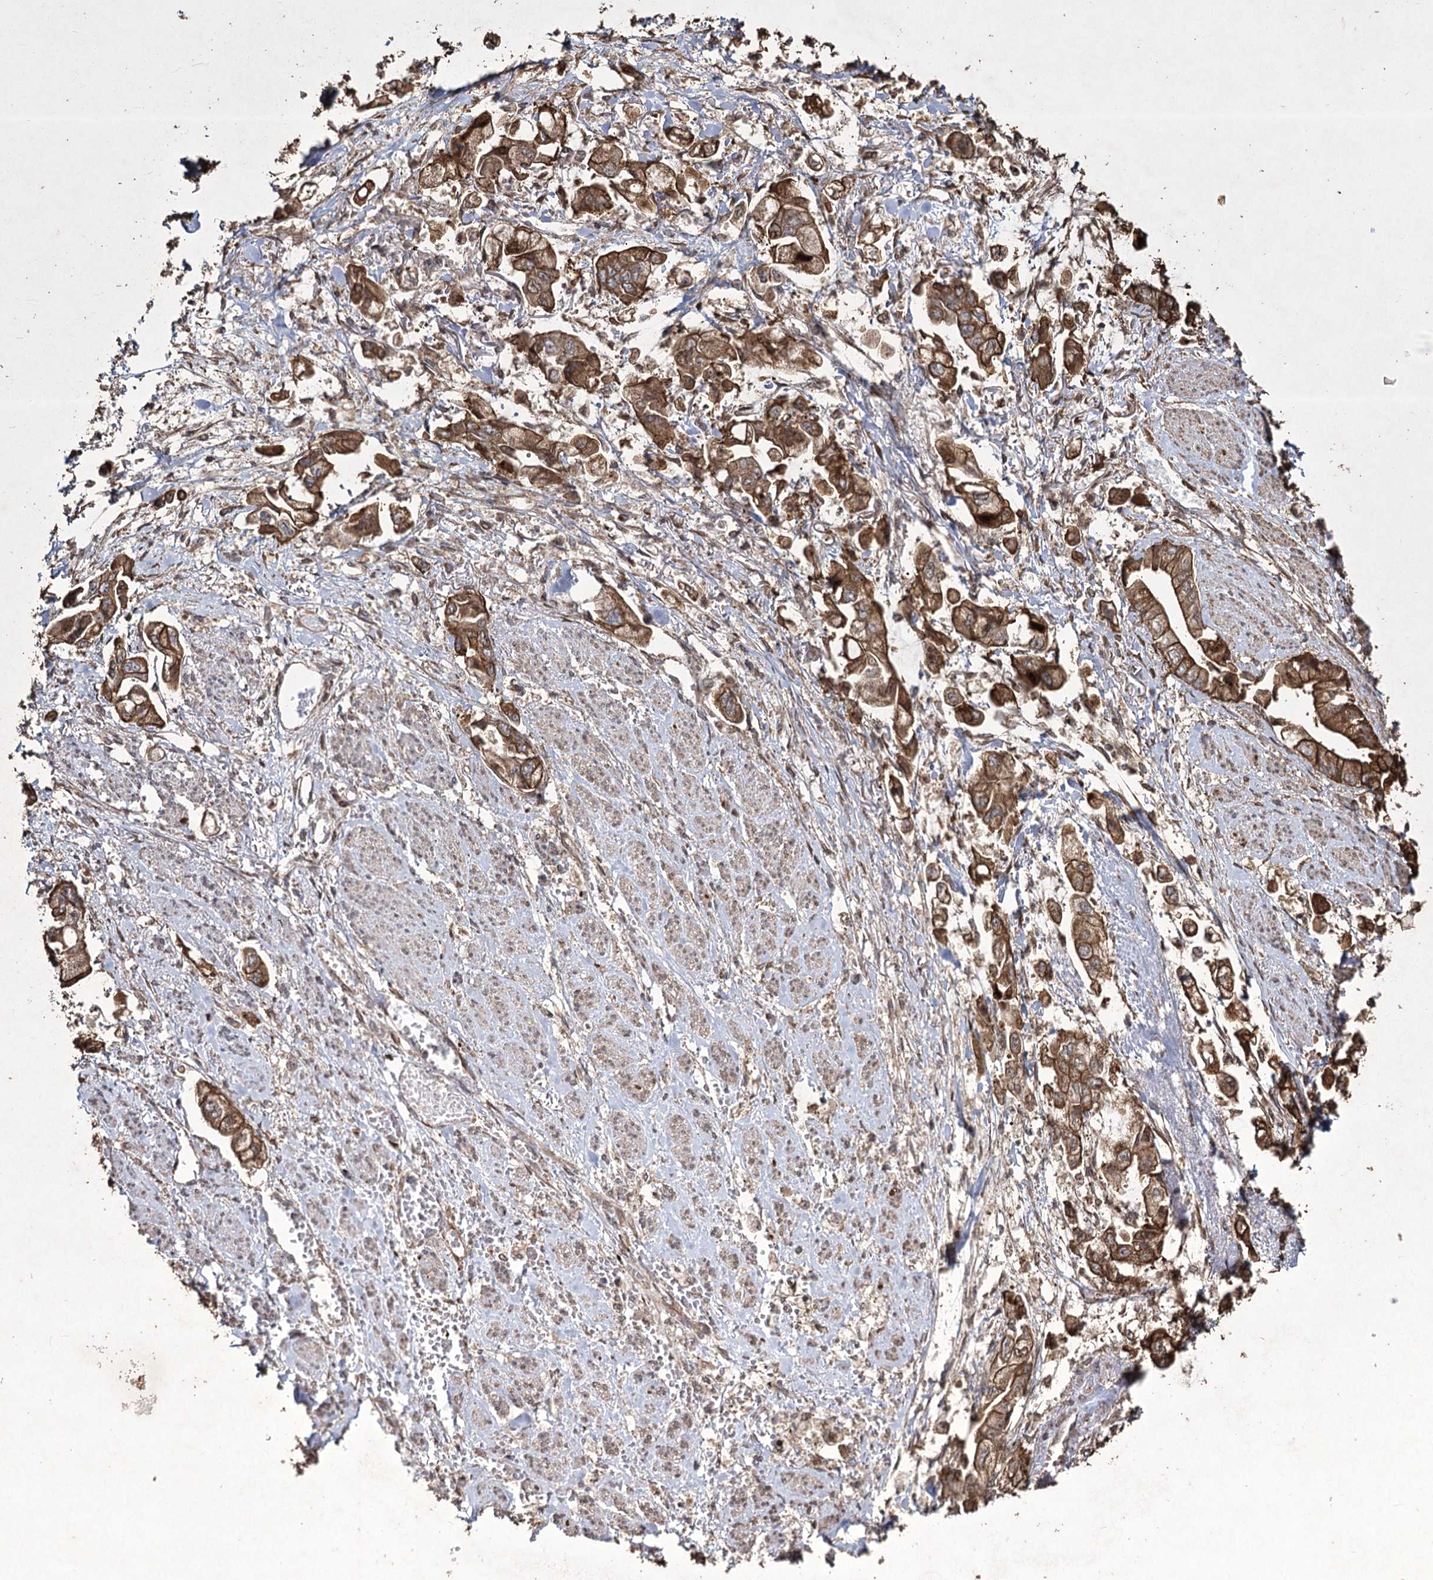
{"staining": {"intensity": "strong", "quantity": ">75%", "location": "cytoplasmic/membranous"}, "tissue": "stomach cancer", "cell_type": "Tumor cells", "image_type": "cancer", "snomed": [{"axis": "morphology", "description": "Adenocarcinoma, NOS"}, {"axis": "topography", "description": "Stomach"}], "caption": "A micrograph showing strong cytoplasmic/membranous positivity in about >75% of tumor cells in stomach adenocarcinoma, as visualized by brown immunohistochemical staining.", "gene": "PRC1", "patient": {"sex": "male", "age": 62}}